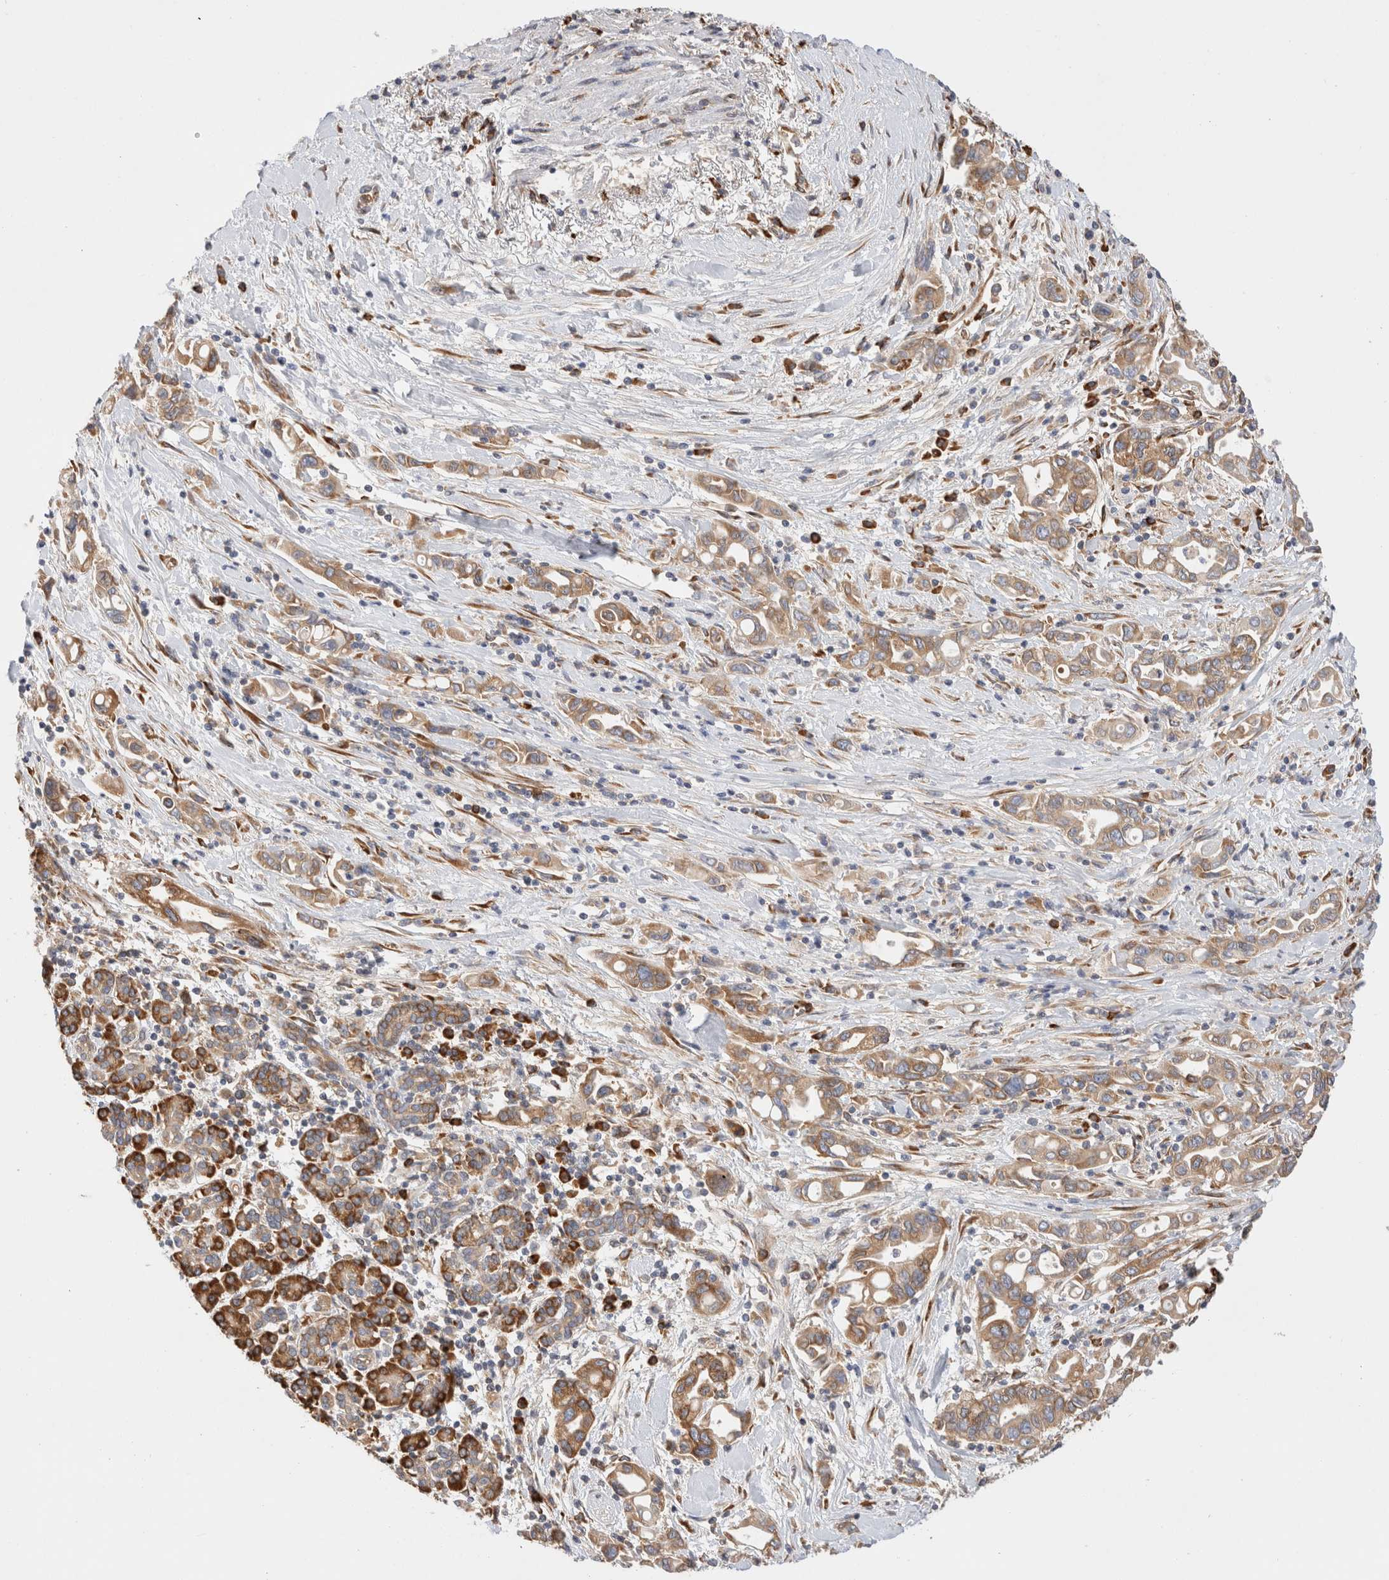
{"staining": {"intensity": "moderate", "quantity": ">75%", "location": "cytoplasmic/membranous"}, "tissue": "pancreatic cancer", "cell_type": "Tumor cells", "image_type": "cancer", "snomed": [{"axis": "morphology", "description": "Adenocarcinoma, NOS"}, {"axis": "topography", "description": "Pancreas"}], "caption": "Pancreatic cancer was stained to show a protein in brown. There is medium levels of moderate cytoplasmic/membranous positivity in about >75% of tumor cells.", "gene": "ZC2HC1A", "patient": {"sex": "female", "age": 57}}